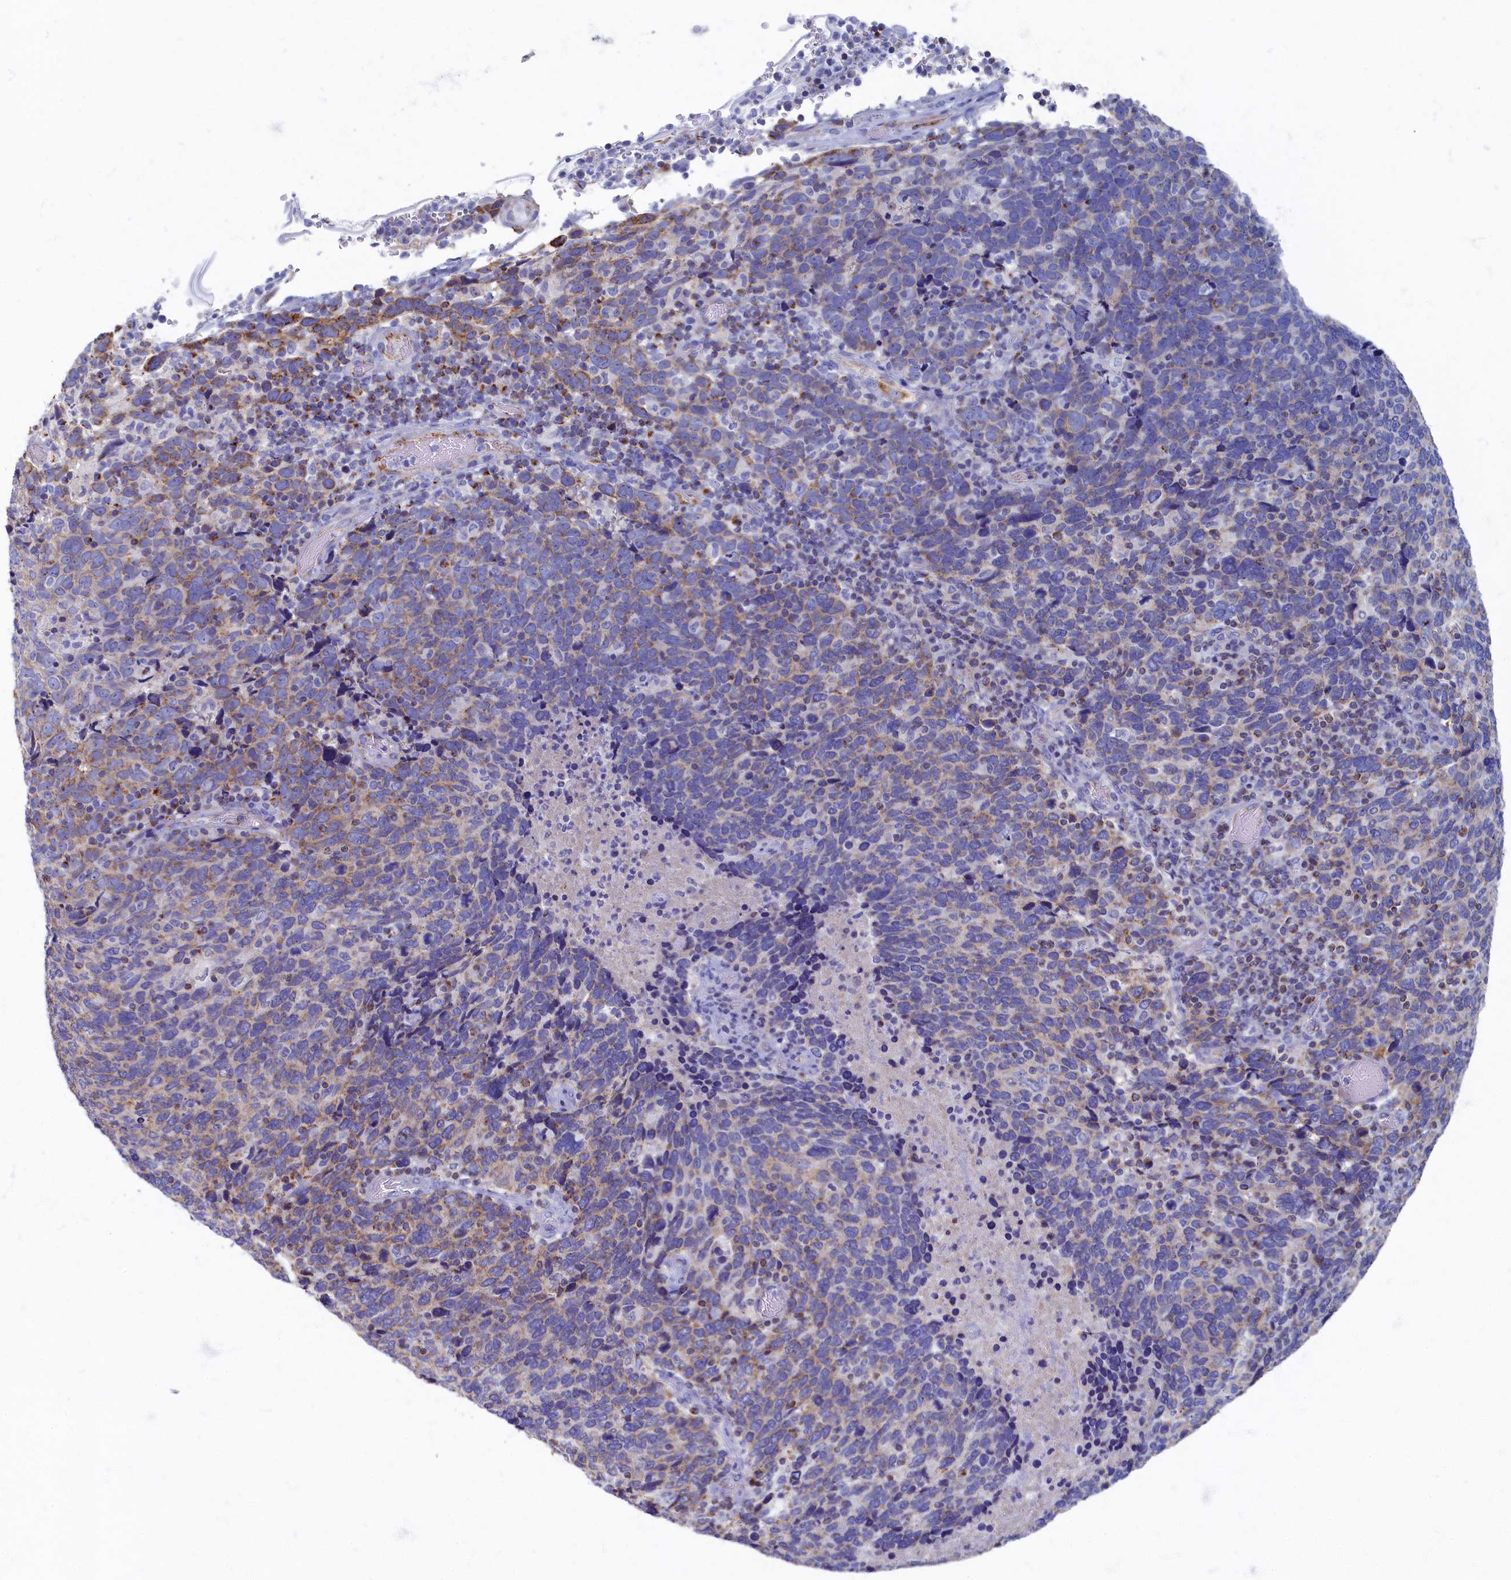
{"staining": {"intensity": "moderate", "quantity": "25%-75%", "location": "cytoplasmic/membranous"}, "tissue": "cervical cancer", "cell_type": "Tumor cells", "image_type": "cancer", "snomed": [{"axis": "morphology", "description": "Squamous cell carcinoma, NOS"}, {"axis": "topography", "description": "Cervix"}], "caption": "About 25%-75% of tumor cells in human cervical cancer show moderate cytoplasmic/membranous protein staining as visualized by brown immunohistochemical staining.", "gene": "OCIAD2", "patient": {"sex": "female", "age": 41}}